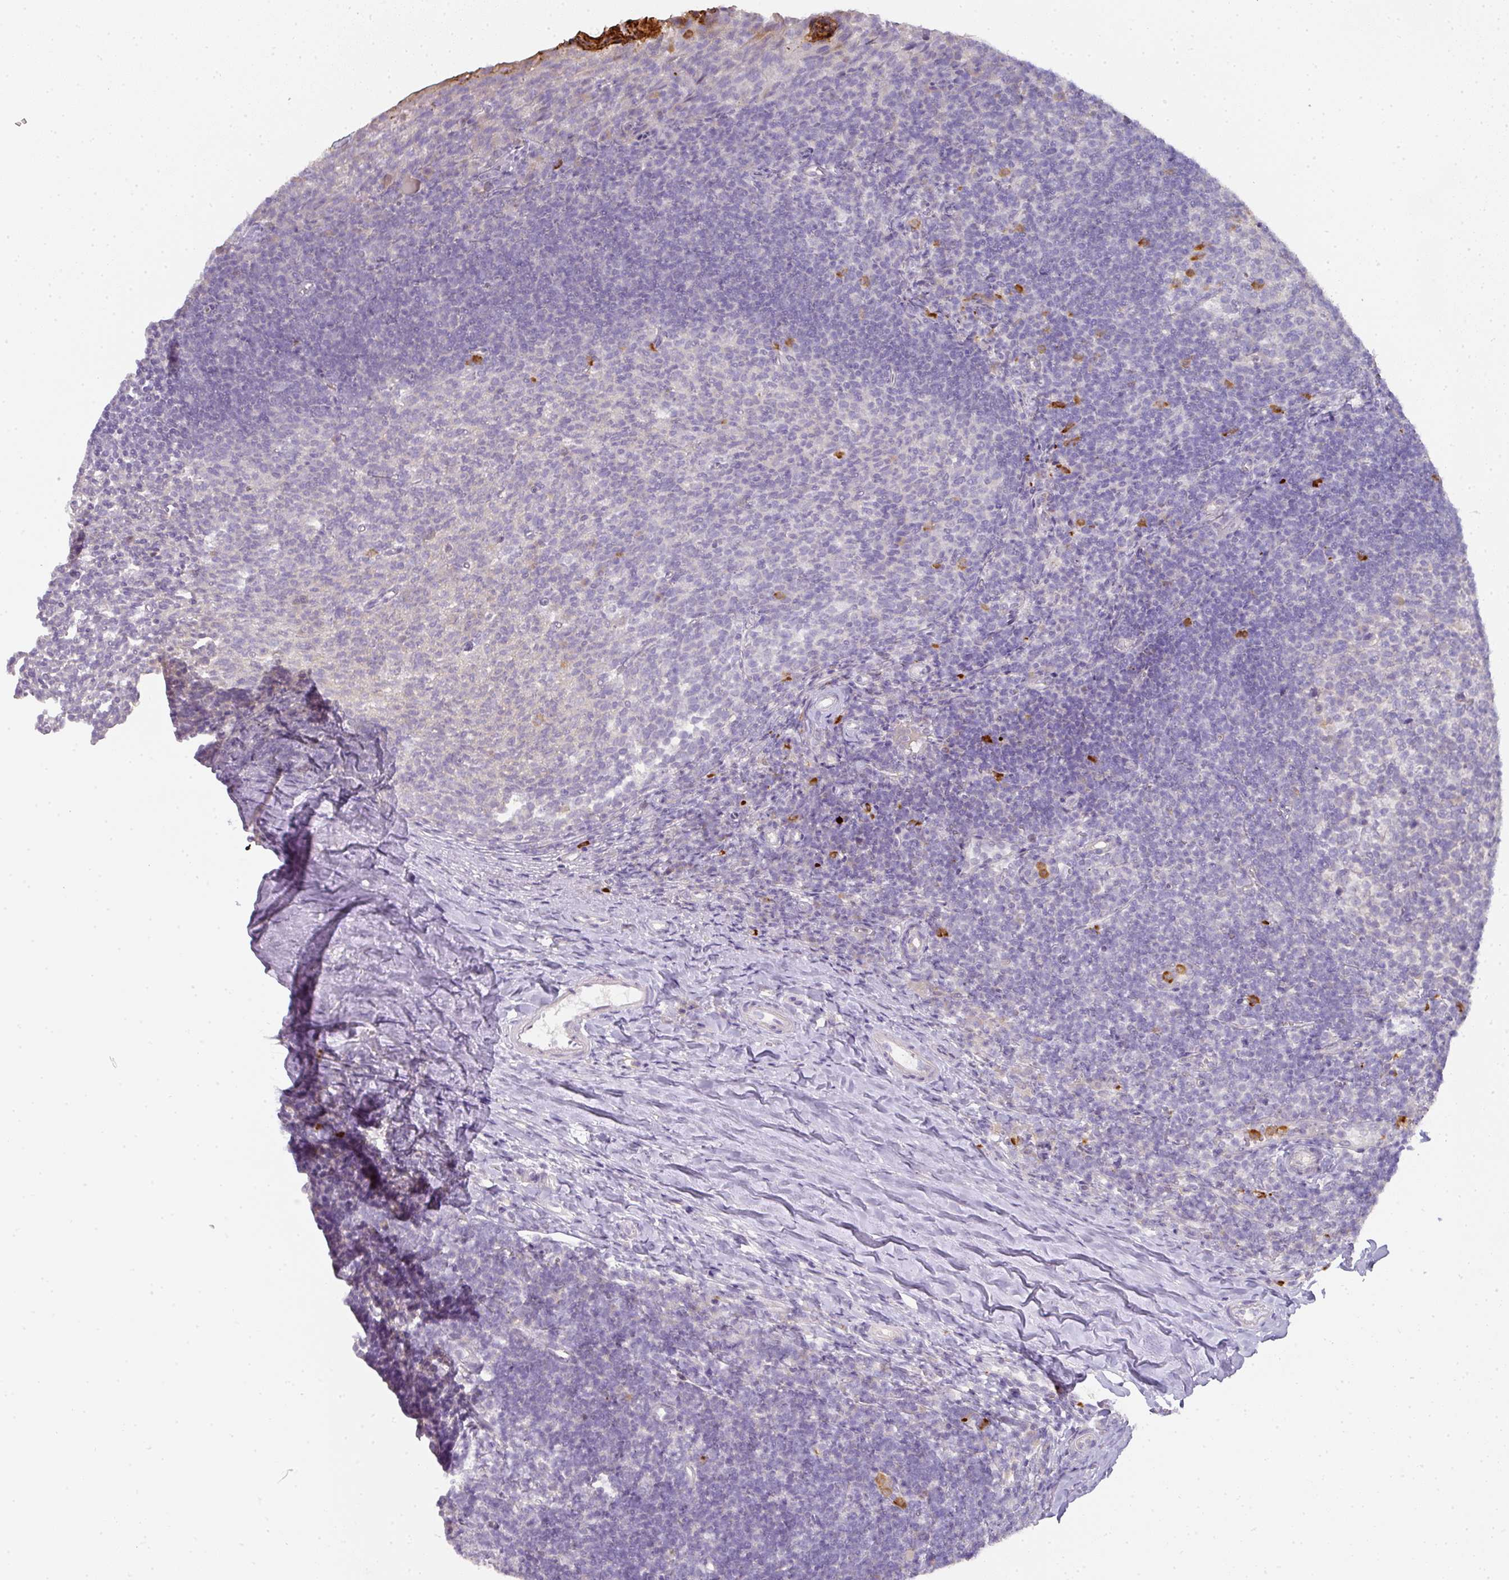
{"staining": {"intensity": "negative", "quantity": "none", "location": "none"}, "tissue": "tonsil", "cell_type": "Germinal center cells", "image_type": "normal", "snomed": [{"axis": "morphology", "description": "Normal tissue, NOS"}, {"axis": "topography", "description": "Tonsil"}], "caption": "DAB (3,3'-diaminobenzidine) immunohistochemical staining of benign human tonsil exhibits no significant expression in germinal center cells.", "gene": "HHEX", "patient": {"sex": "female", "age": 10}}